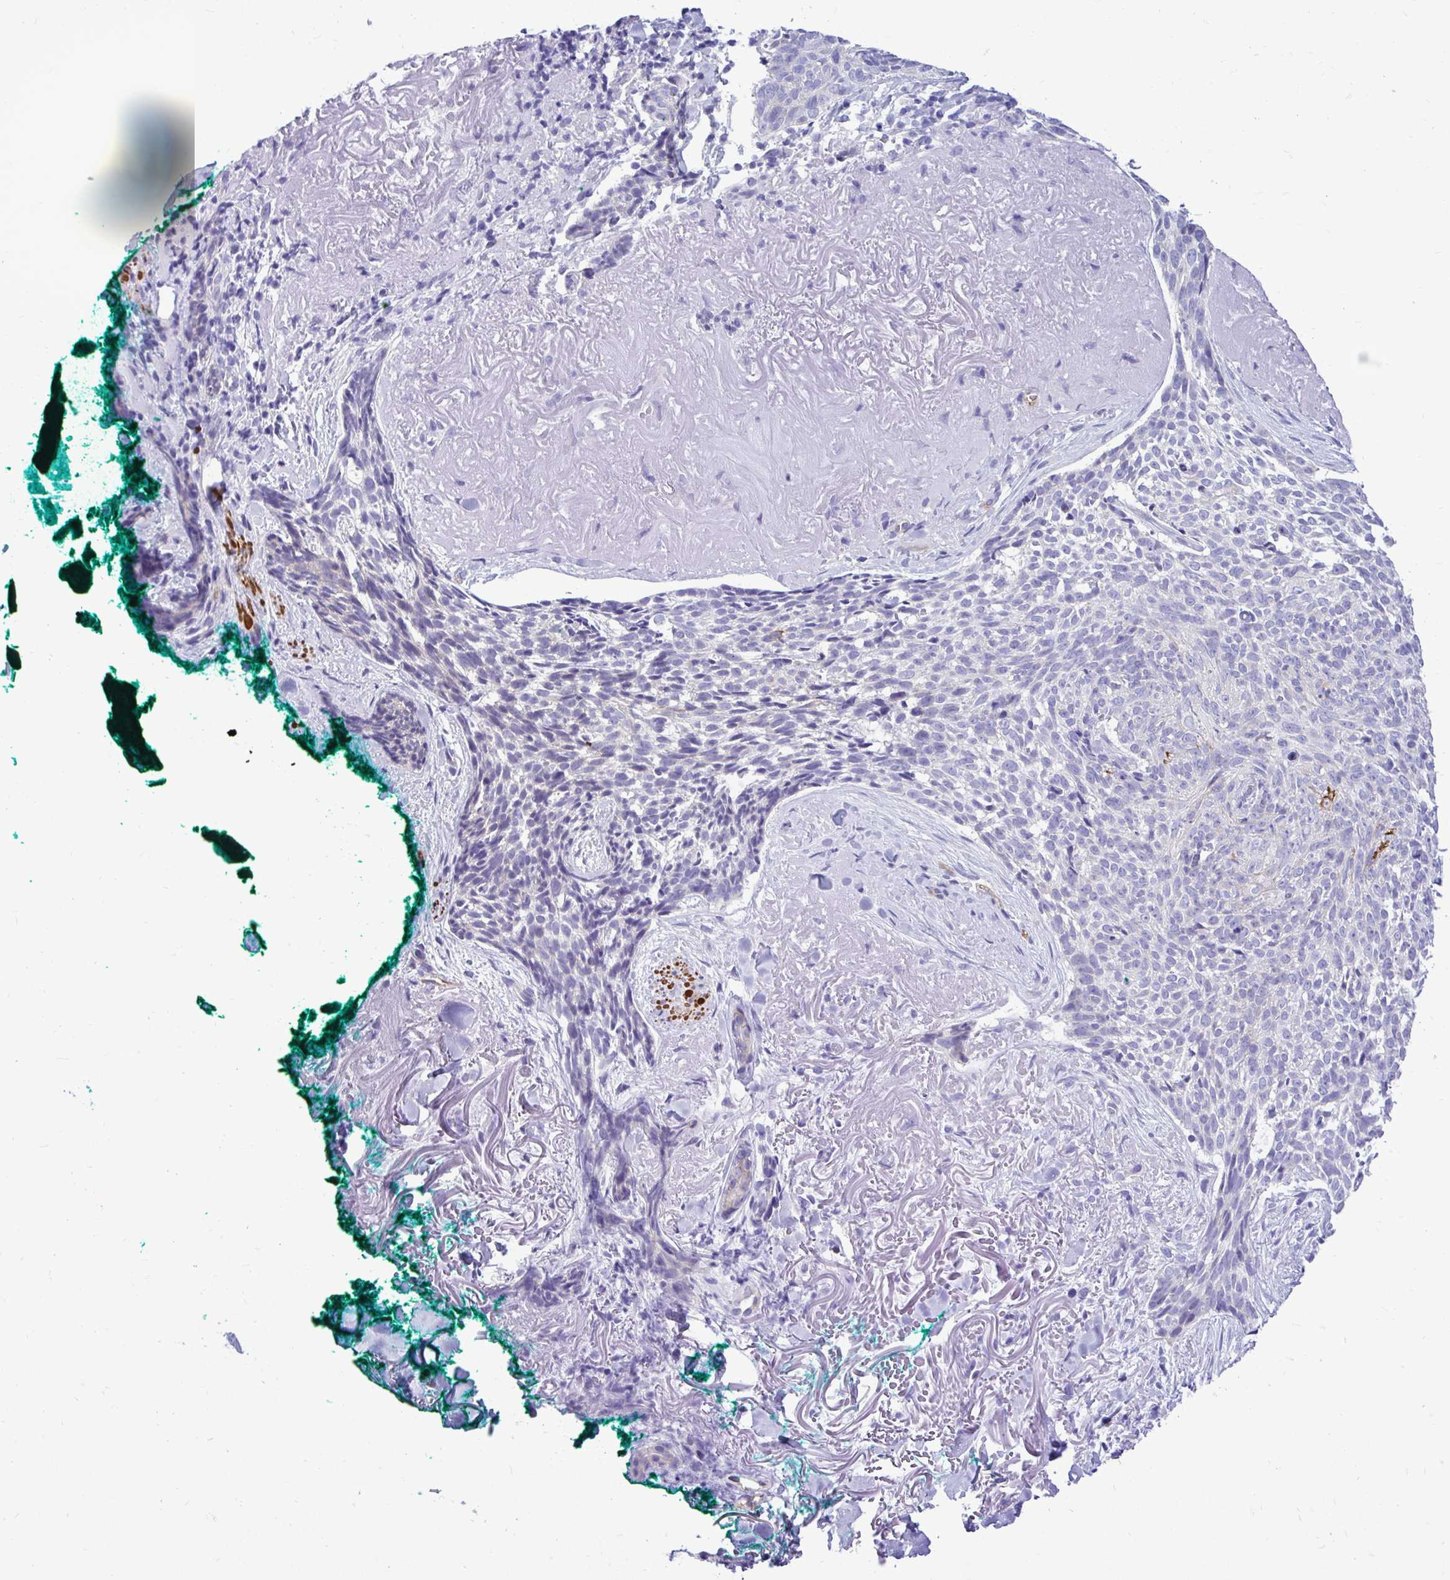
{"staining": {"intensity": "negative", "quantity": "none", "location": "none"}, "tissue": "skin cancer", "cell_type": "Tumor cells", "image_type": "cancer", "snomed": [{"axis": "morphology", "description": "Basal cell carcinoma"}, {"axis": "topography", "description": "Skin"}, {"axis": "topography", "description": "Skin of face"}], "caption": "Immunohistochemical staining of human skin basal cell carcinoma shows no significant staining in tumor cells.", "gene": "ABCG2", "patient": {"sex": "female", "age": 95}}